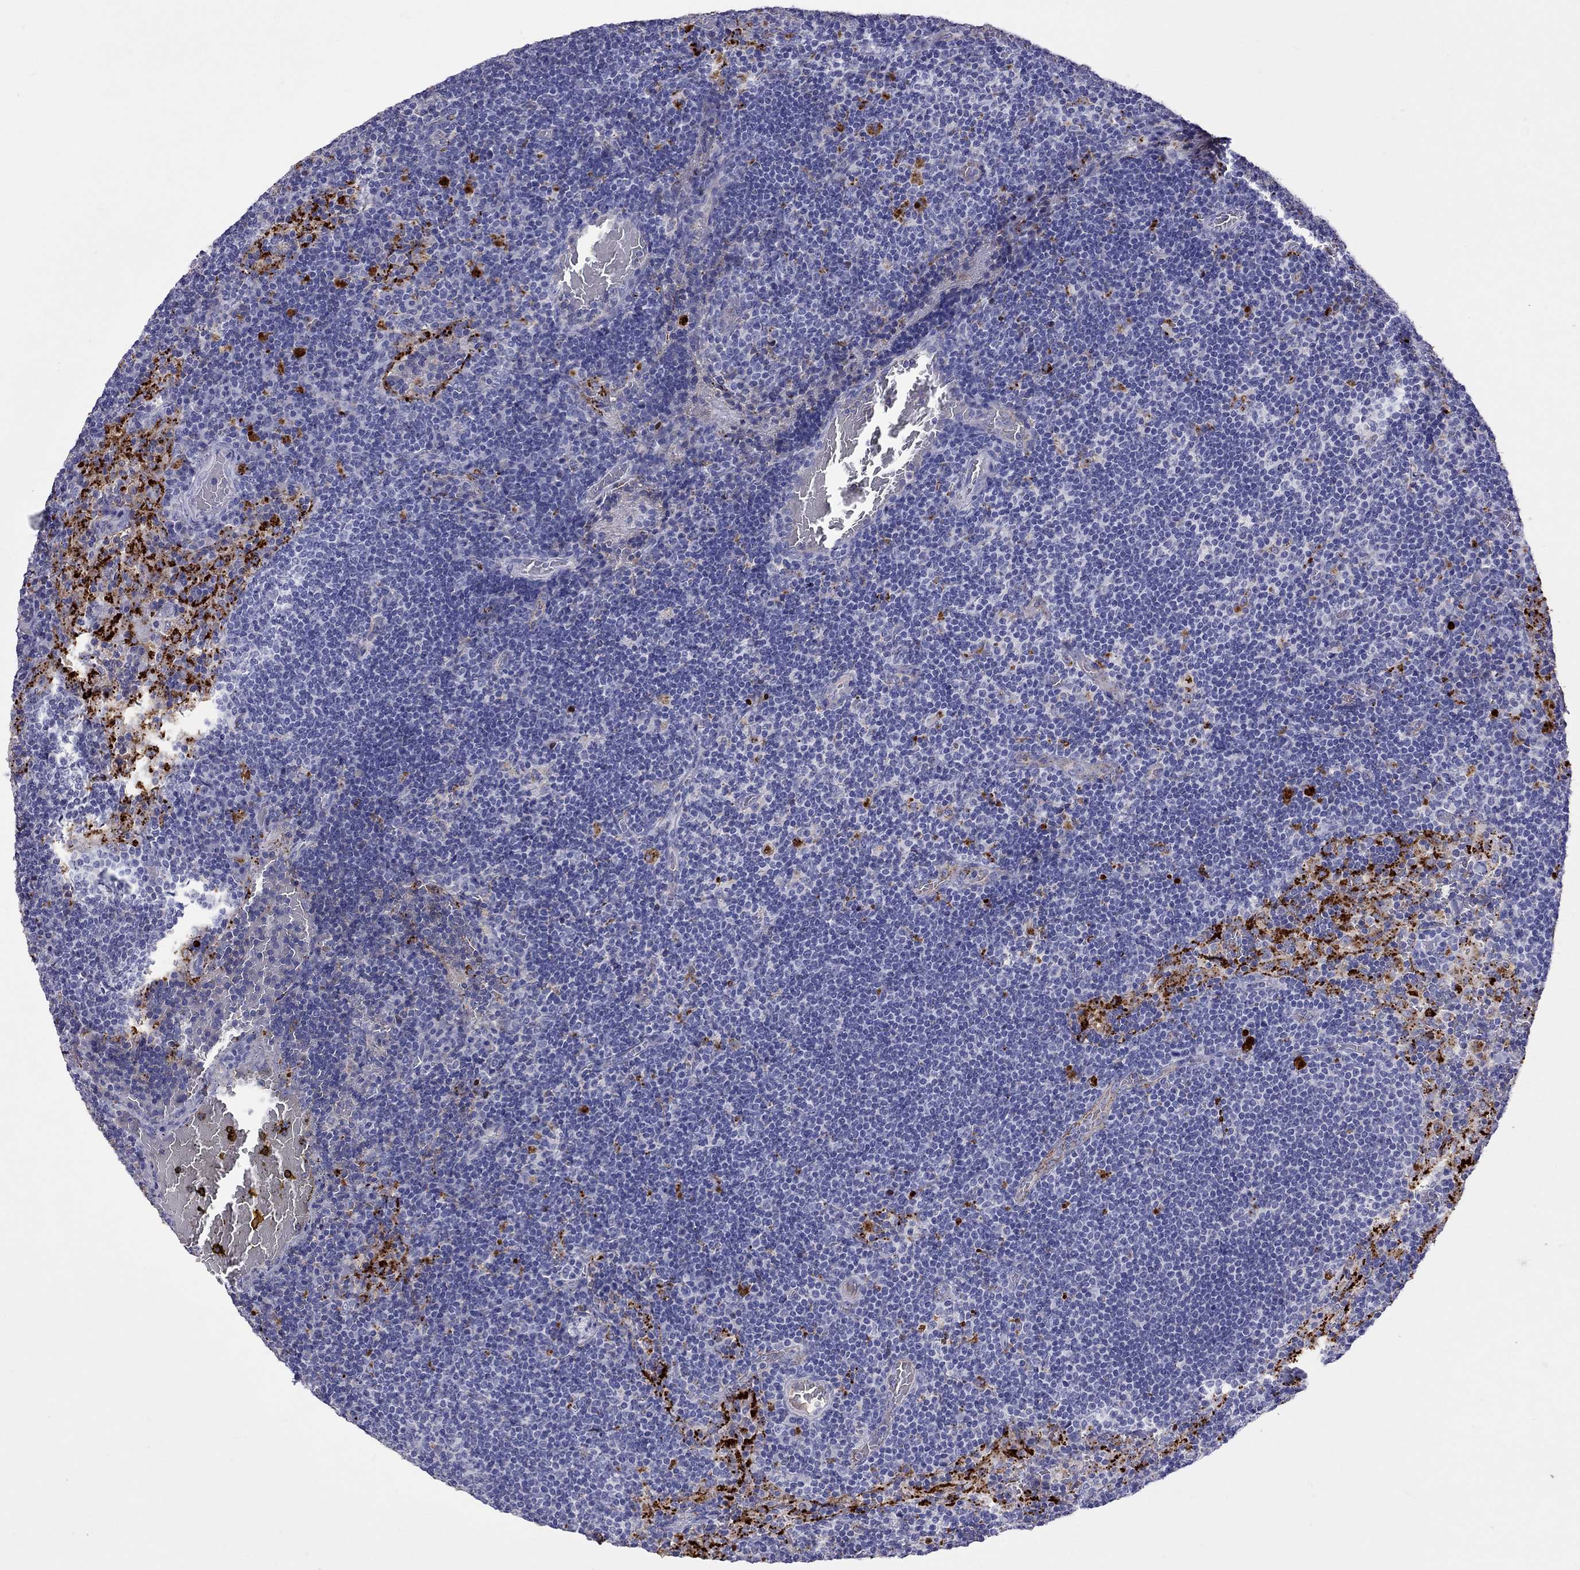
{"staining": {"intensity": "negative", "quantity": "none", "location": "none"}, "tissue": "lymph node", "cell_type": "Germinal center cells", "image_type": "normal", "snomed": [{"axis": "morphology", "description": "Normal tissue, NOS"}, {"axis": "topography", "description": "Lymph node"}], "caption": "IHC of normal human lymph node reveals no positivity in germinal center cells. The staining is performed using DAB brown chromogen with nuclei counter-stained in using hematoxylin.", "gene": "SERPINA3", "patient": {"sex": "male", "age": 63}}